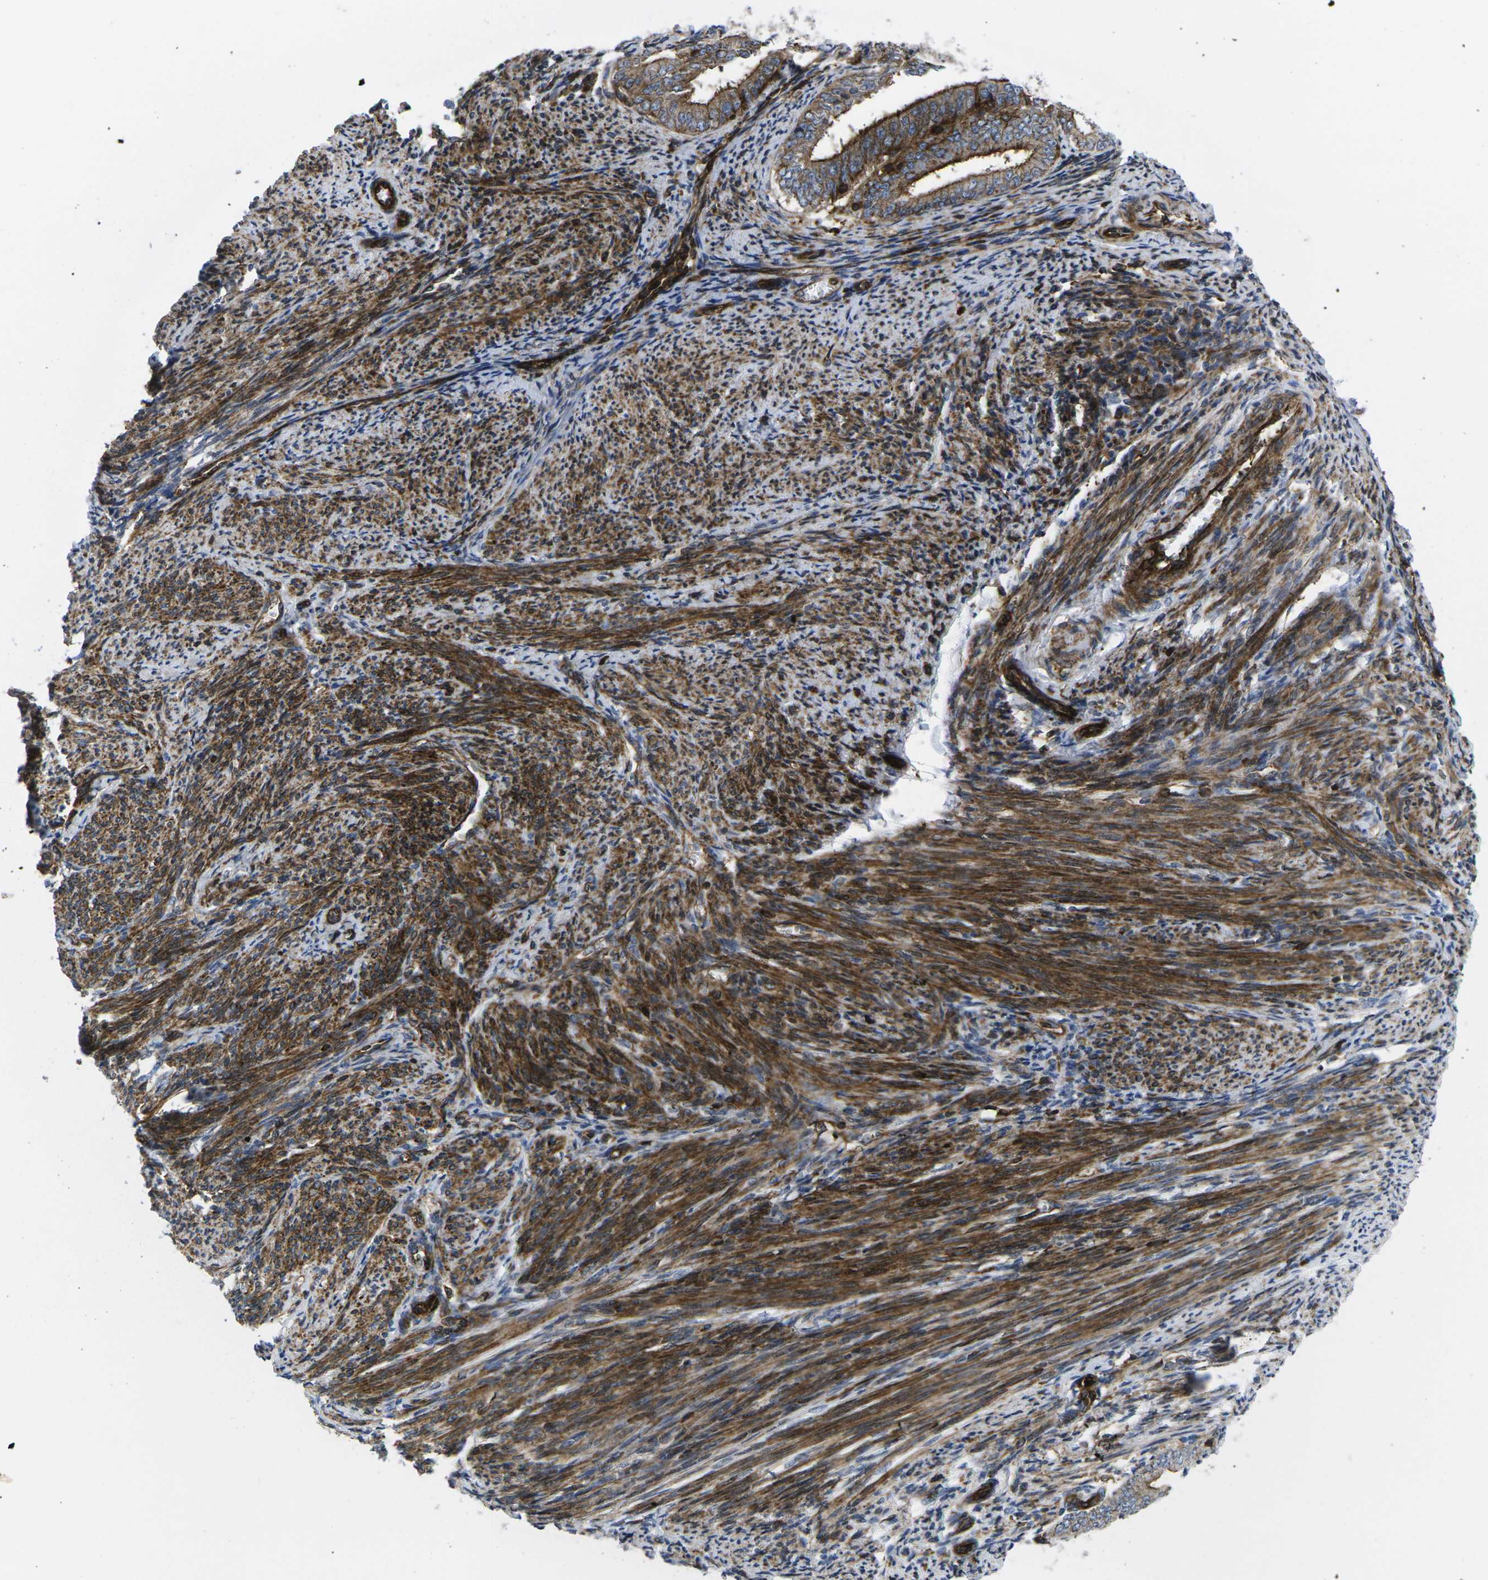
{"staining": {"intensity": "strong", "quantity": ">75%", "location": "cytoplasmic/membranous"}, "tissue": "endometrial cancer", "cell_type": "Tumor cells", "image_type": "cancer", "snomed": [{"axis": "morphology", "description": "Adenocarcinoma, NOS"}, {"axis": "topography", "description": "Endometrium"}], "caption": "DAB (3,3'-diaminobenzidine) immunohistochemical staining of human endometrial cancer (adenocarcinoma) shows strong cytoplasmic/membranous protein positivity in approximately >75% of tumor cells.", "gene": "IQGAP1", "patient": {"sex": "female", "age": 63}}